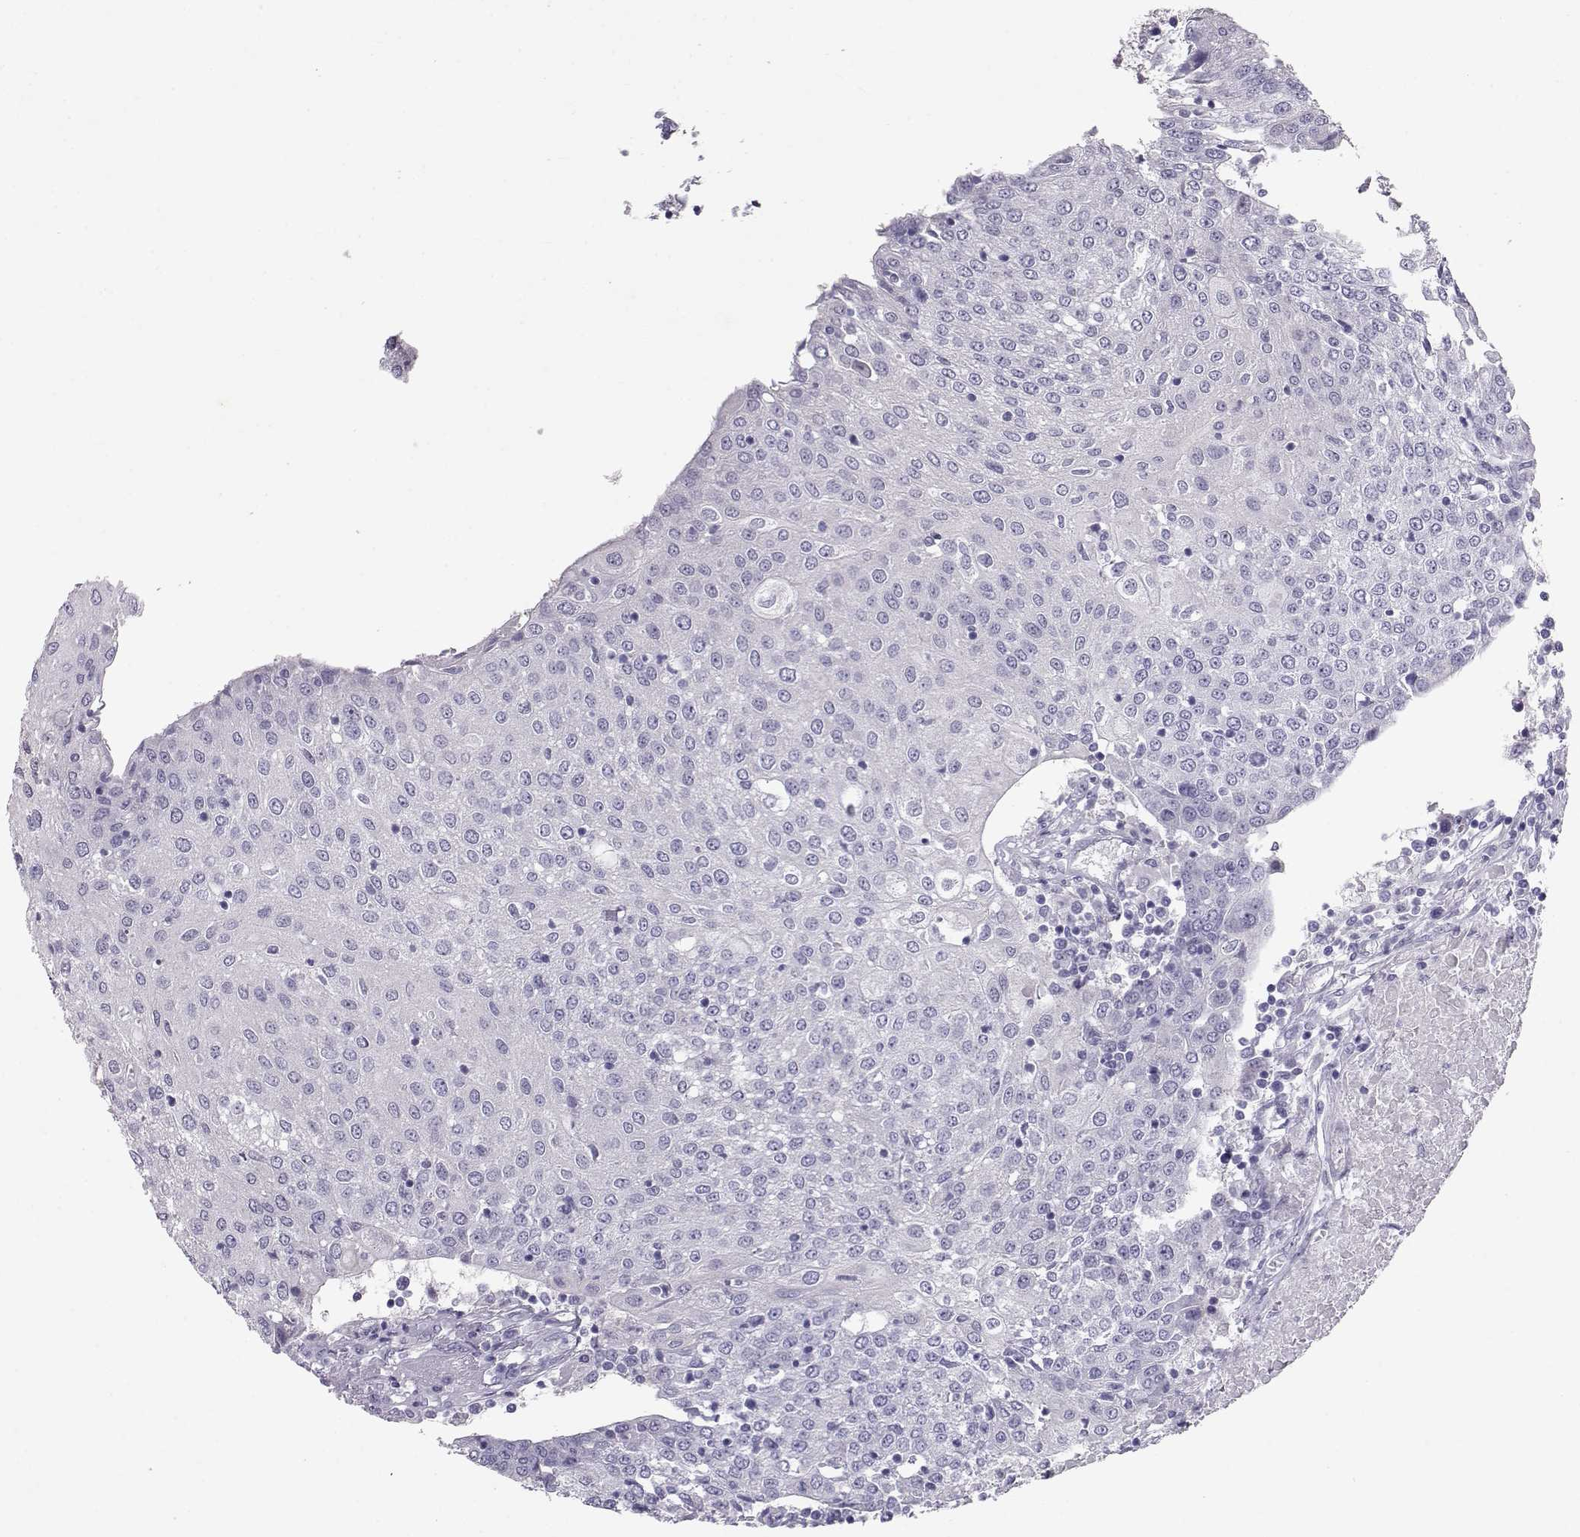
{"staining": {"intensity": "negative", "quantity": "none", "location": "none"}, "tissue": "urothelial cancer", "cell_type": "Tumor cells", "image_type": "cancer", "snomed": [{"axis": "morphology", "description": "Urothelial carcinoma, High grade"}, {"axis": "topography", "description": "Urinary bladder"}], "caption": "High-grade urothelial carcinoma was stained to show a protein in brown. There is no significant expression in tumor cells.", "gene": "RD3", "patient": {"sex": "female", "age": 85}}